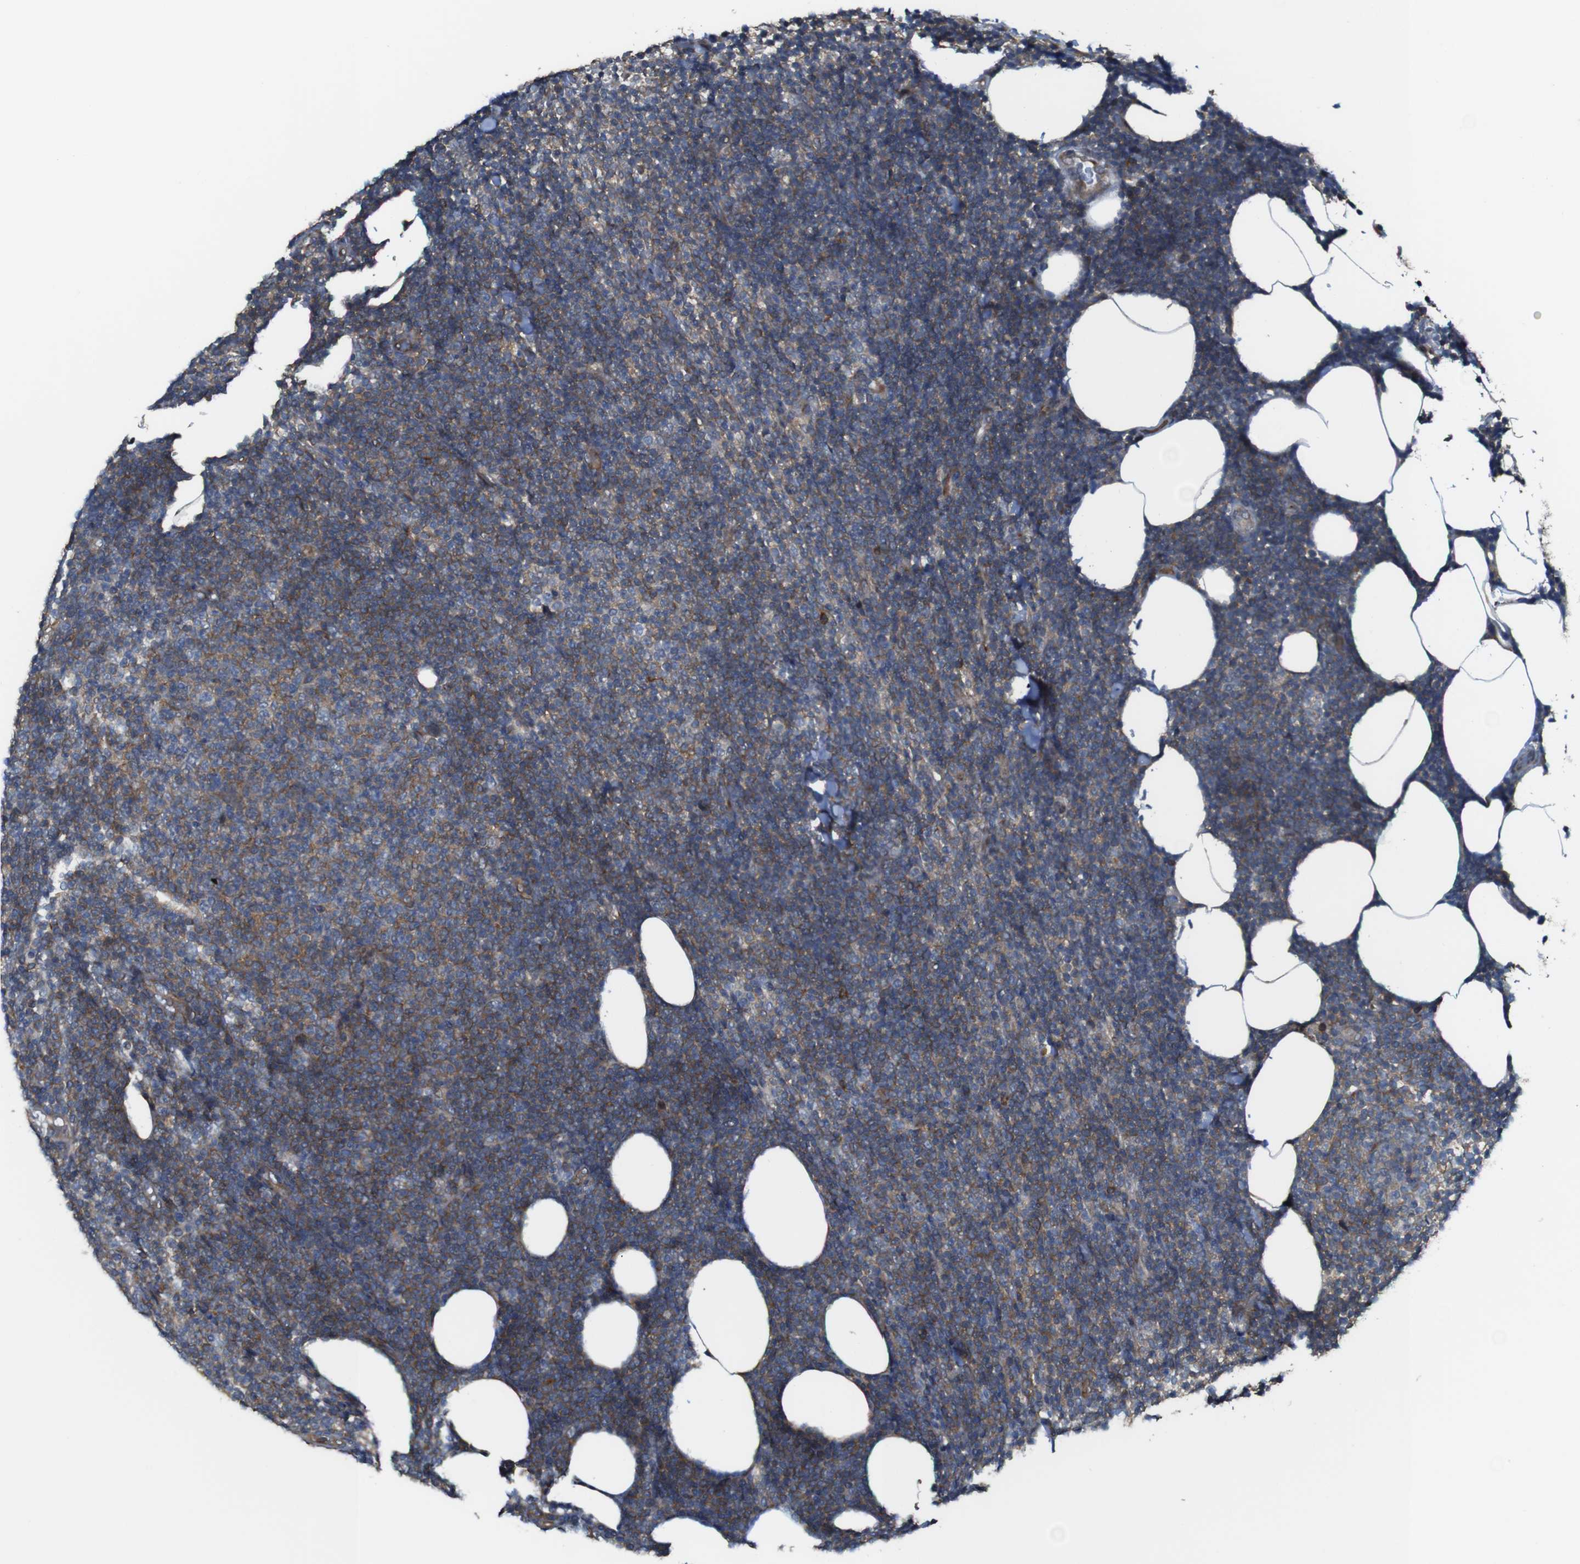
{"staining": {"intensity": "weak", "quantity": ">75%", "location": "cytoplasmic/membranous"}, "tissue": "lymphoma", "cell_type": "Tumor cells", "image_type": "cancer", "snomed": [{"axis": "morphology", "description": "Malignant lymphoma, non-Hodgkin's type, Low grade"}, {"axis": "topography", "description": "Lymph node"}], "caption": "This is a photomicrograph of IHC staining of low-grade malignant lymphoma, non-Hodgkin's type, which shows weak expression in the cytoplasmic/membranous of tumor cells.", "gene": "PCOLCE2", "patient": {"sex": "male", "age": 66}}